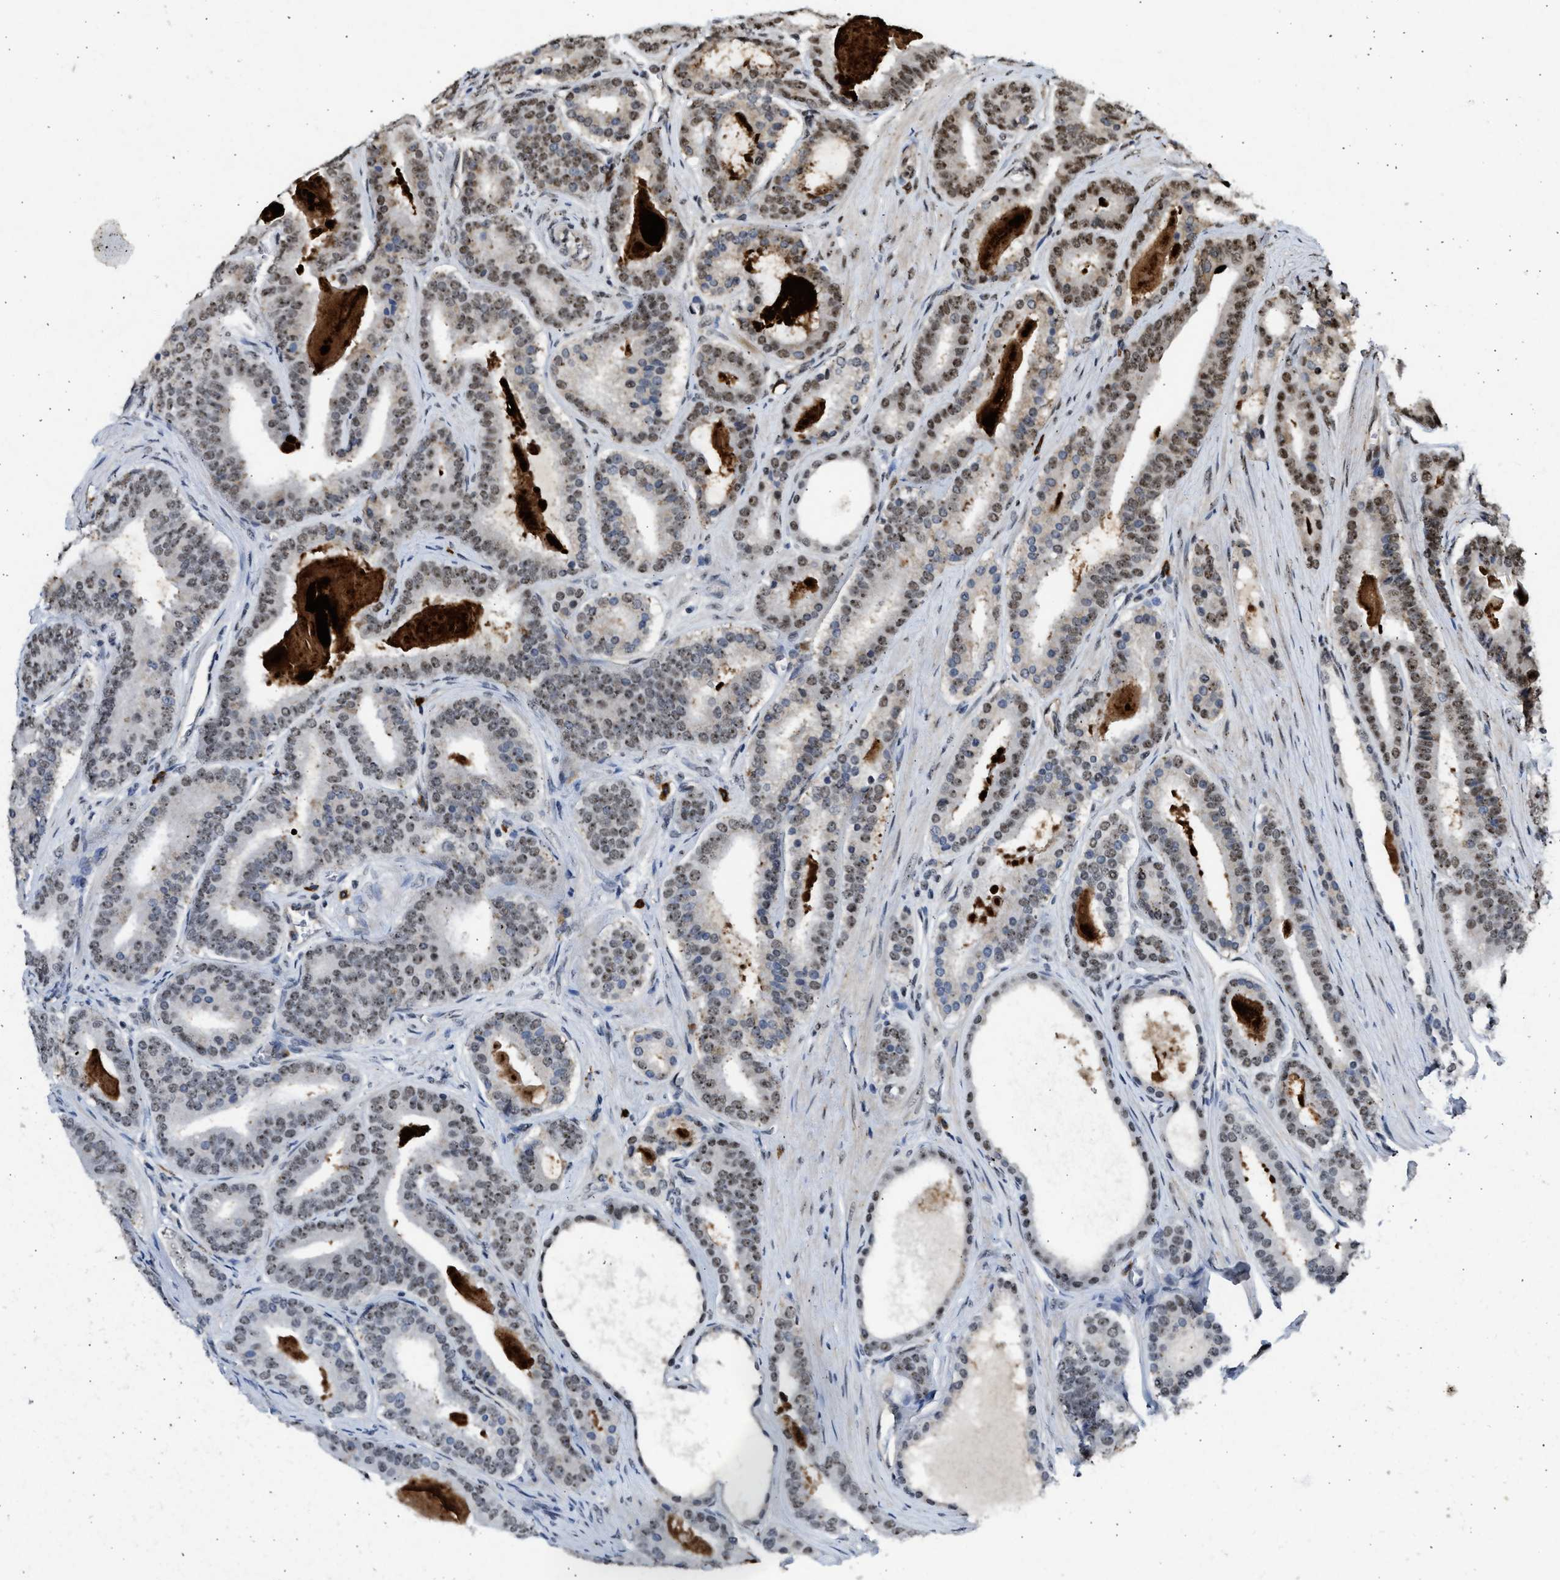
{"staining": {"intensity": "moderate", "quantity": ">75%", "location": "nuclear"}, "tissue": "prostate cancer", "cell_type": "Tumor cells", "image_type": "cancer", "snomed": [{"axis": "morphology", "description": "Adenocarcinoma, High grade"}, {"axis": "topography", "description": "Prostate"}], "caption": "Human prostate high-grade adenocarcinoma stained with a brown dye exhibits moderate nuclear positive expression in about >75% of tumor cells.", "gene": "TFDP2", "patient": {"sex": "male", "age": 60}}